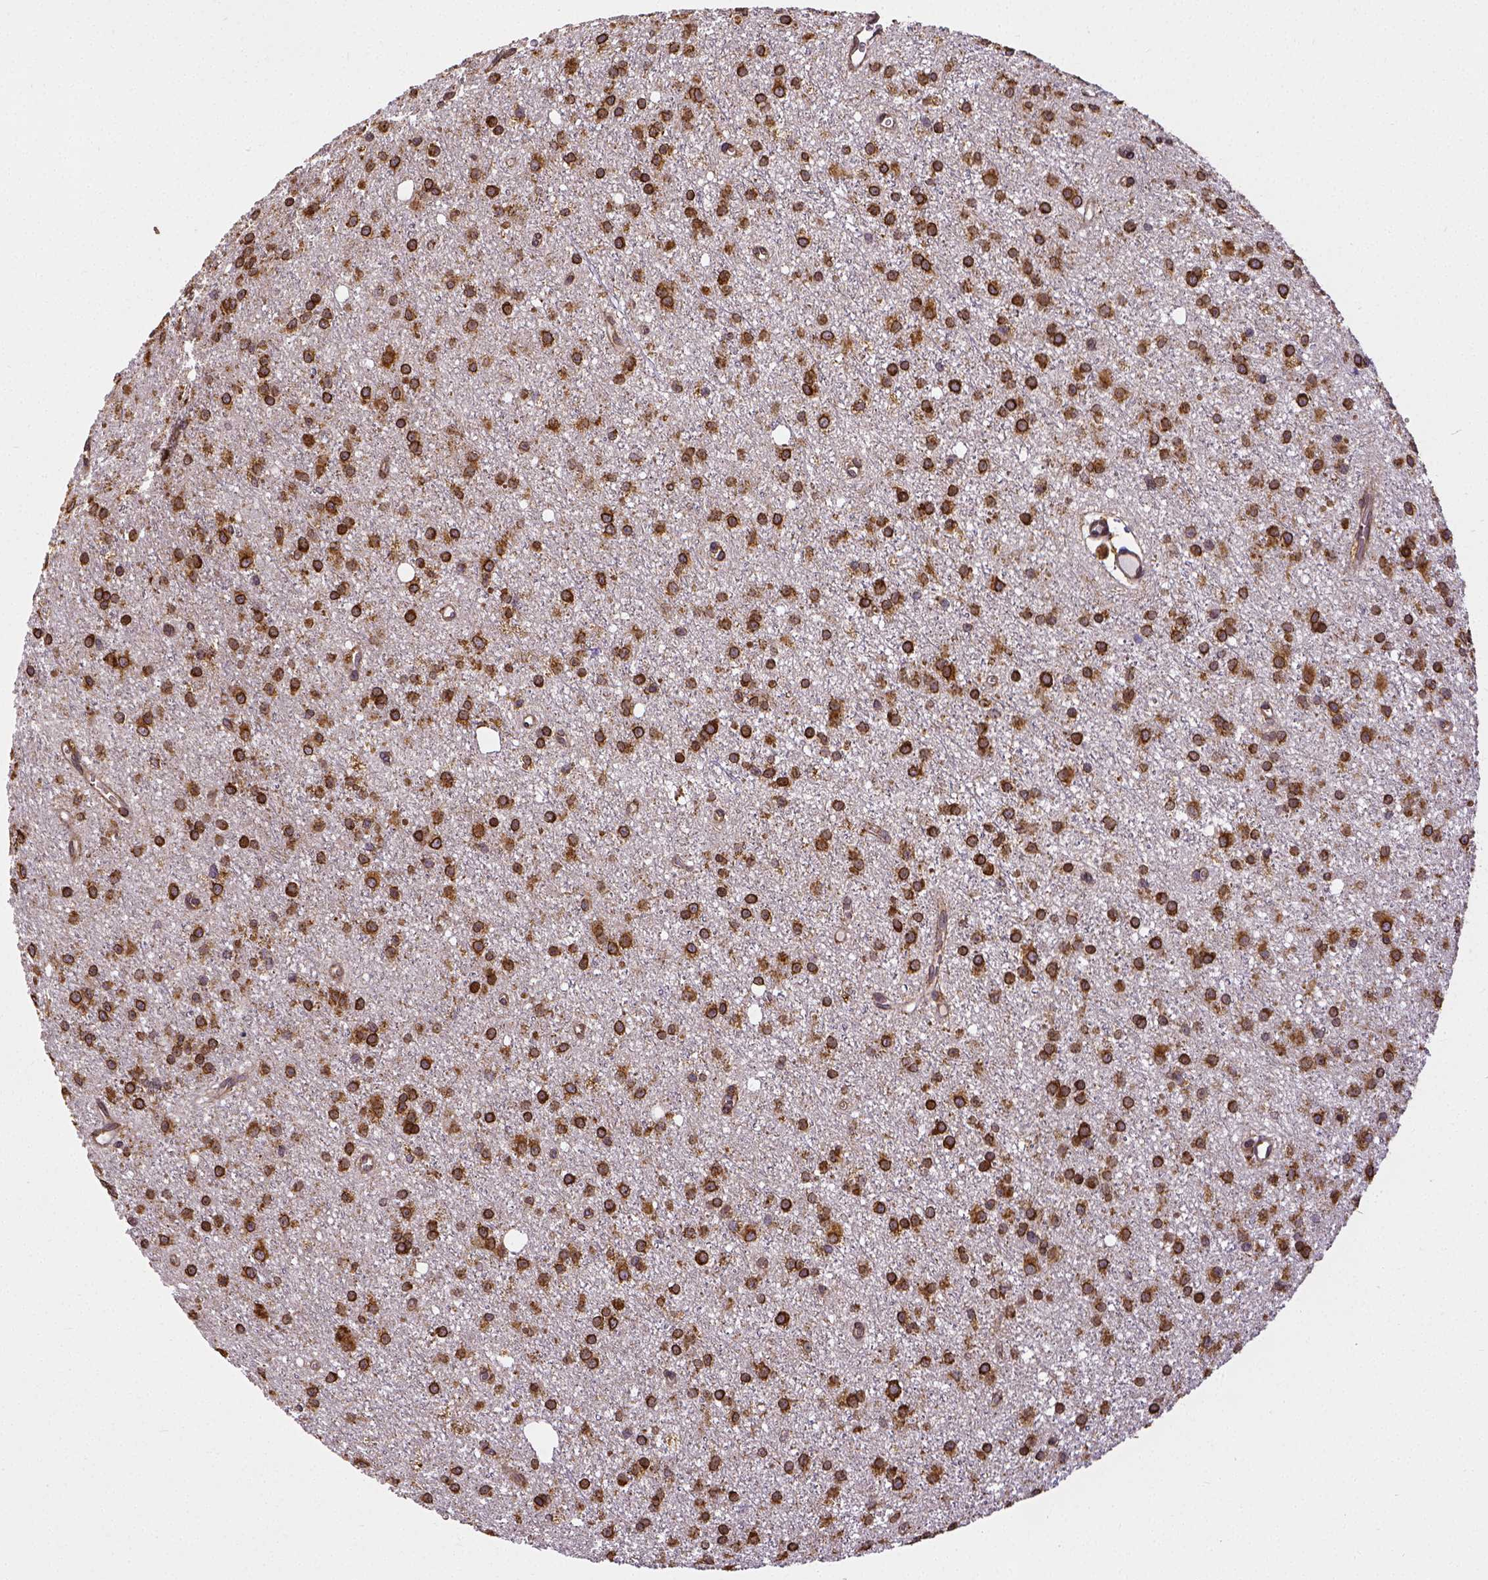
{"staining": {"intensity": "strong", "quantity": ">75%", "location": "cytoplasmic/membranous"}, "tissue": "glioma", "cell_type": "Tumor cells", "image_type": "cancer", "snomed": [{"axis": "morphology", "description": "Glioma, malignant, Low grade"}, {"axis": "topography", "description": "Brain"}], "caption": "A high-resolution histopathology image shows immunohistochemistry staining of glioma, which shows strong cytoplasmic/membranous expression in approximately >75% of tumor cells. Using DAB (brown) and hematoxylin (blue) stains, captured at high magnification using brightfield microscopy.", "gene": "MTDH", "patient": {"sex": "male", "age": 27}}